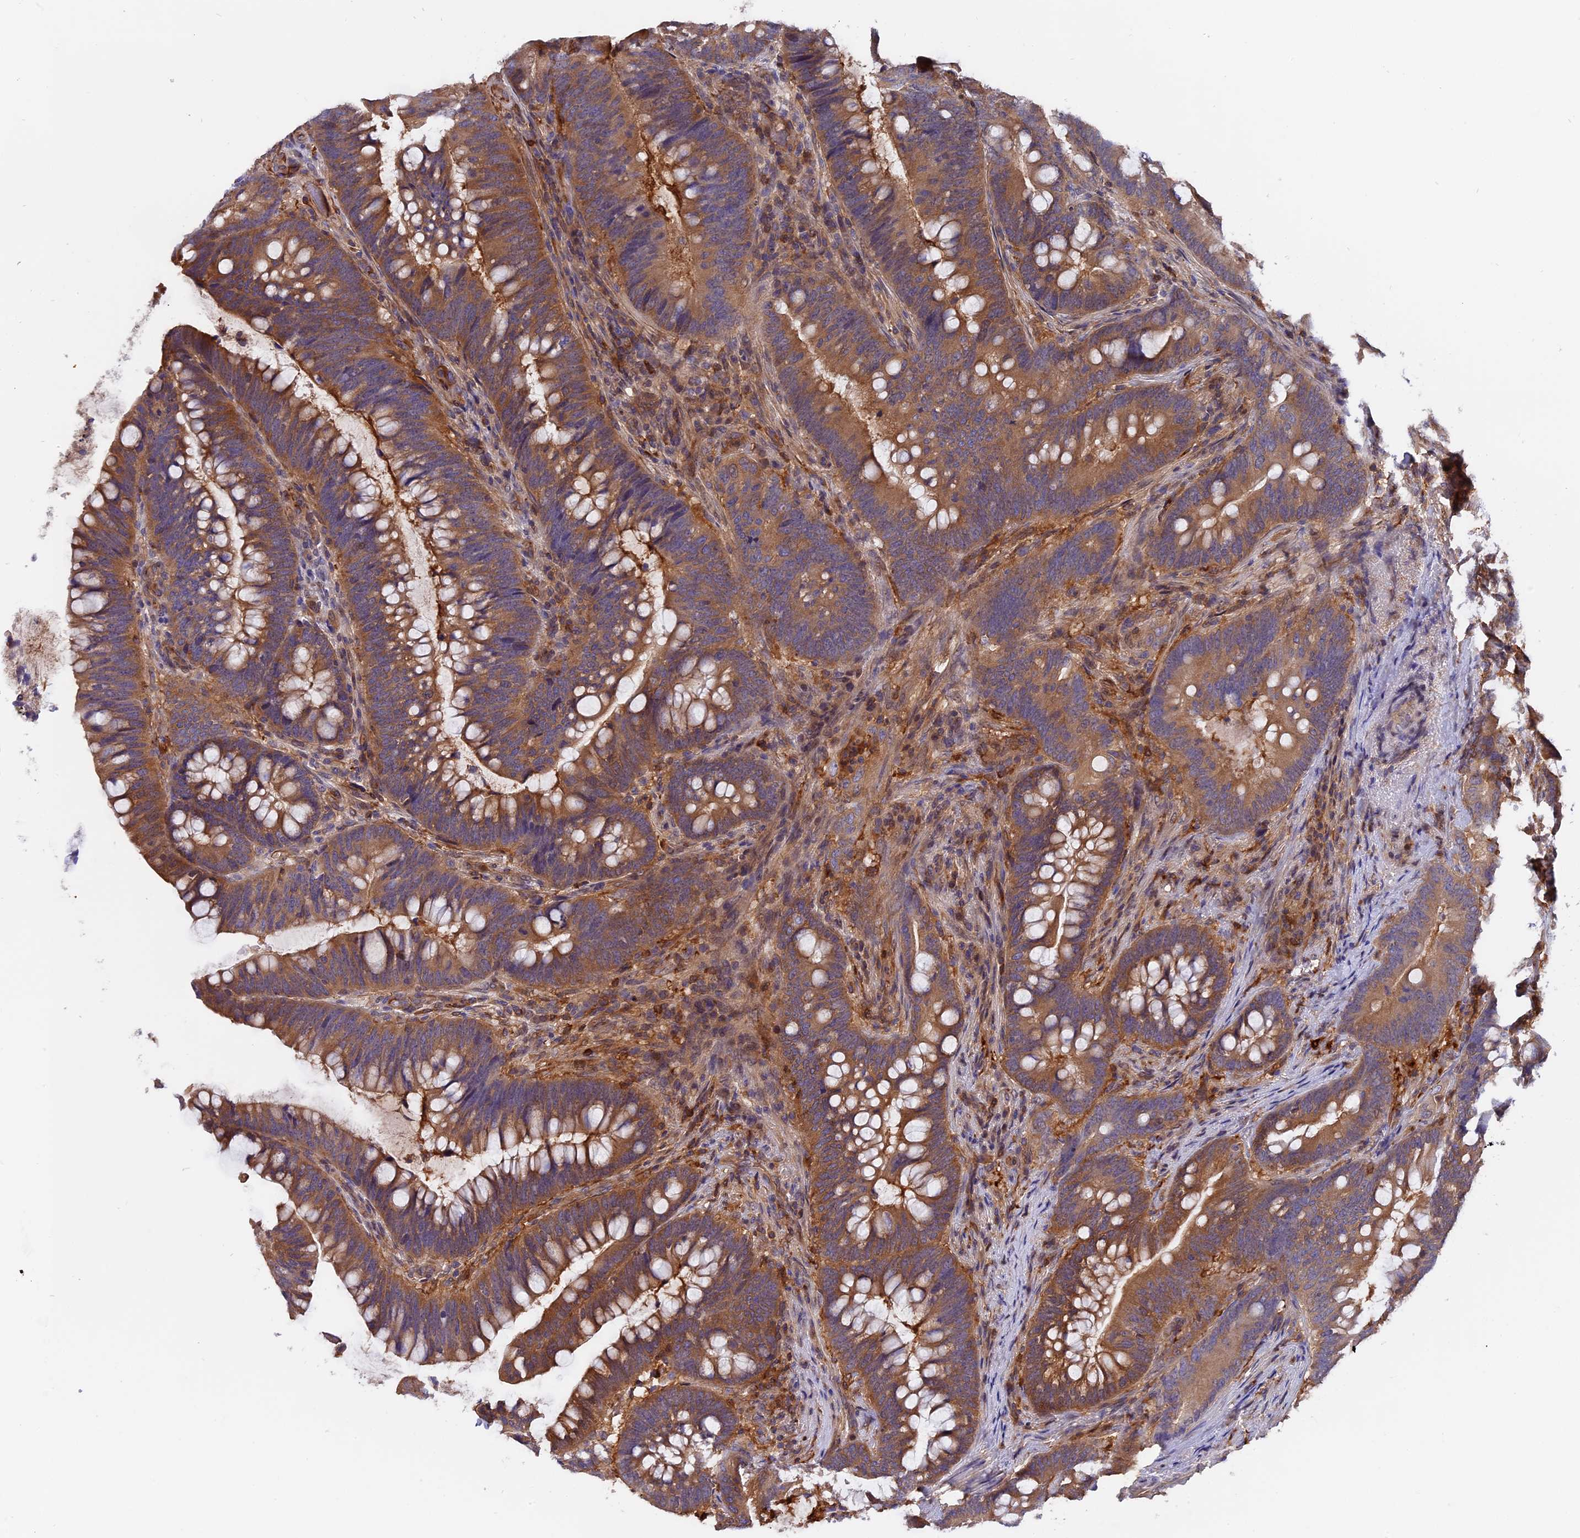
{"staining": {"intensity": "moderate", "quantity": ">75%", "location": "cytoplasmic/membranous"}, "tissue": "colorectal cancer", "cell_type": "Tumor cells", "image_type": "cancer", "snomed": [{"axis": "morphology", "description": "Adenocarcinoma, NOS"}, {"axis": "topography", "description": "Colon"}], "caption": "Protein analysis of colorectal adenocarcinoma tissue exhibits moderate cytoplasmic/membranous expression in about >75% of tumor cells. (DAB (3,3'-diaminobenzidine) = brown stain, brightfield microscopy at high magnification).", "gene": "FAM118B", "patient": {"sex": "female", "age": 66}}